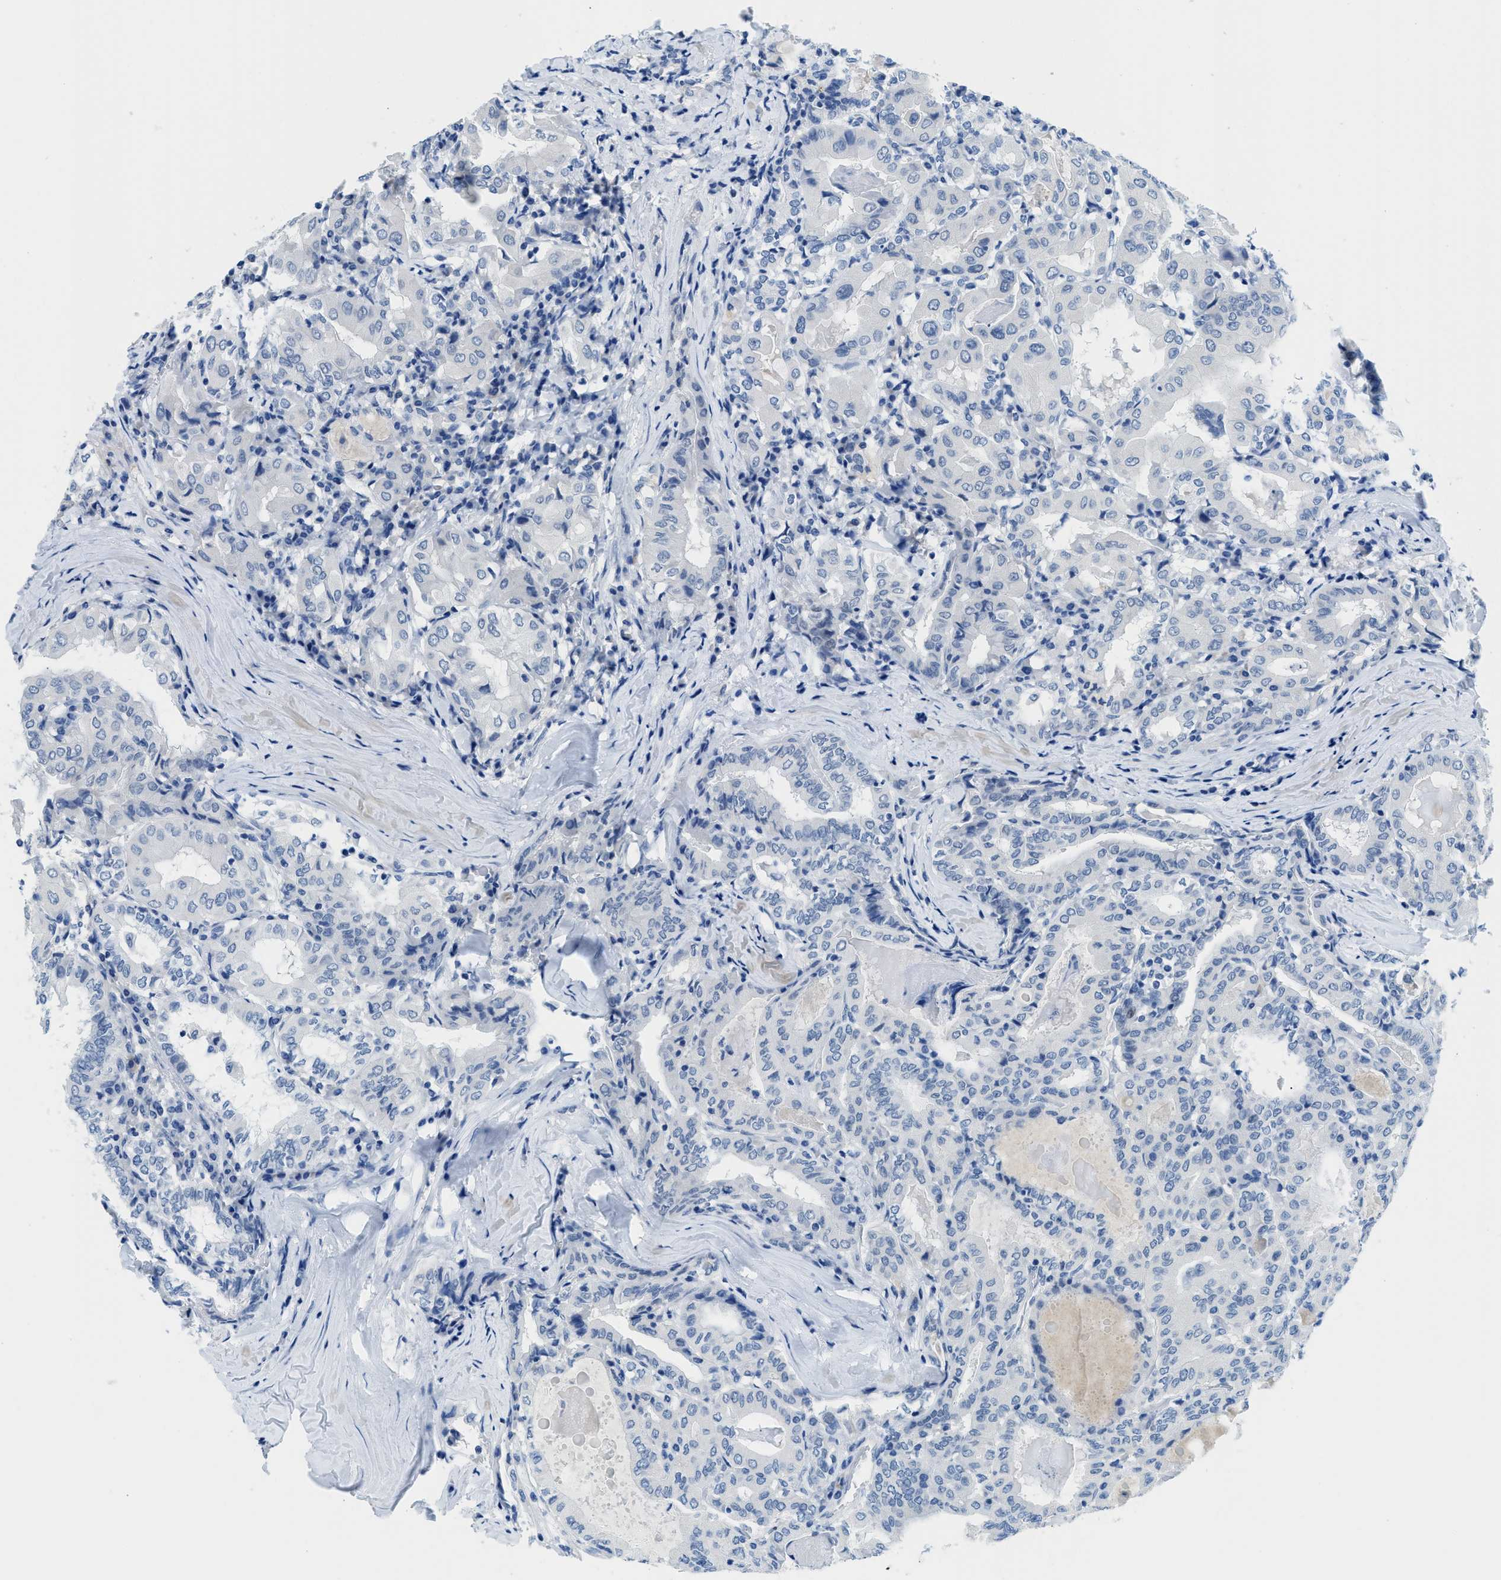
{"staining": {"intensity": "negative", "quantity": "none", "location": "none"}, "tissue": "thyroid cancer", "cell_type": "Tumor cells", "image_type": "cancer", "snomed": [{"axis": "morphology", "description": "Papillary adenocarcinoma, NOS"}, {"axis": "topography", "description": "Thyroid gland"}], "caption": "There is no significant staining in tumor cells of thyroid cancer.", "gene": "MBL2", "patient": {"sex": "female", "age": 42}}